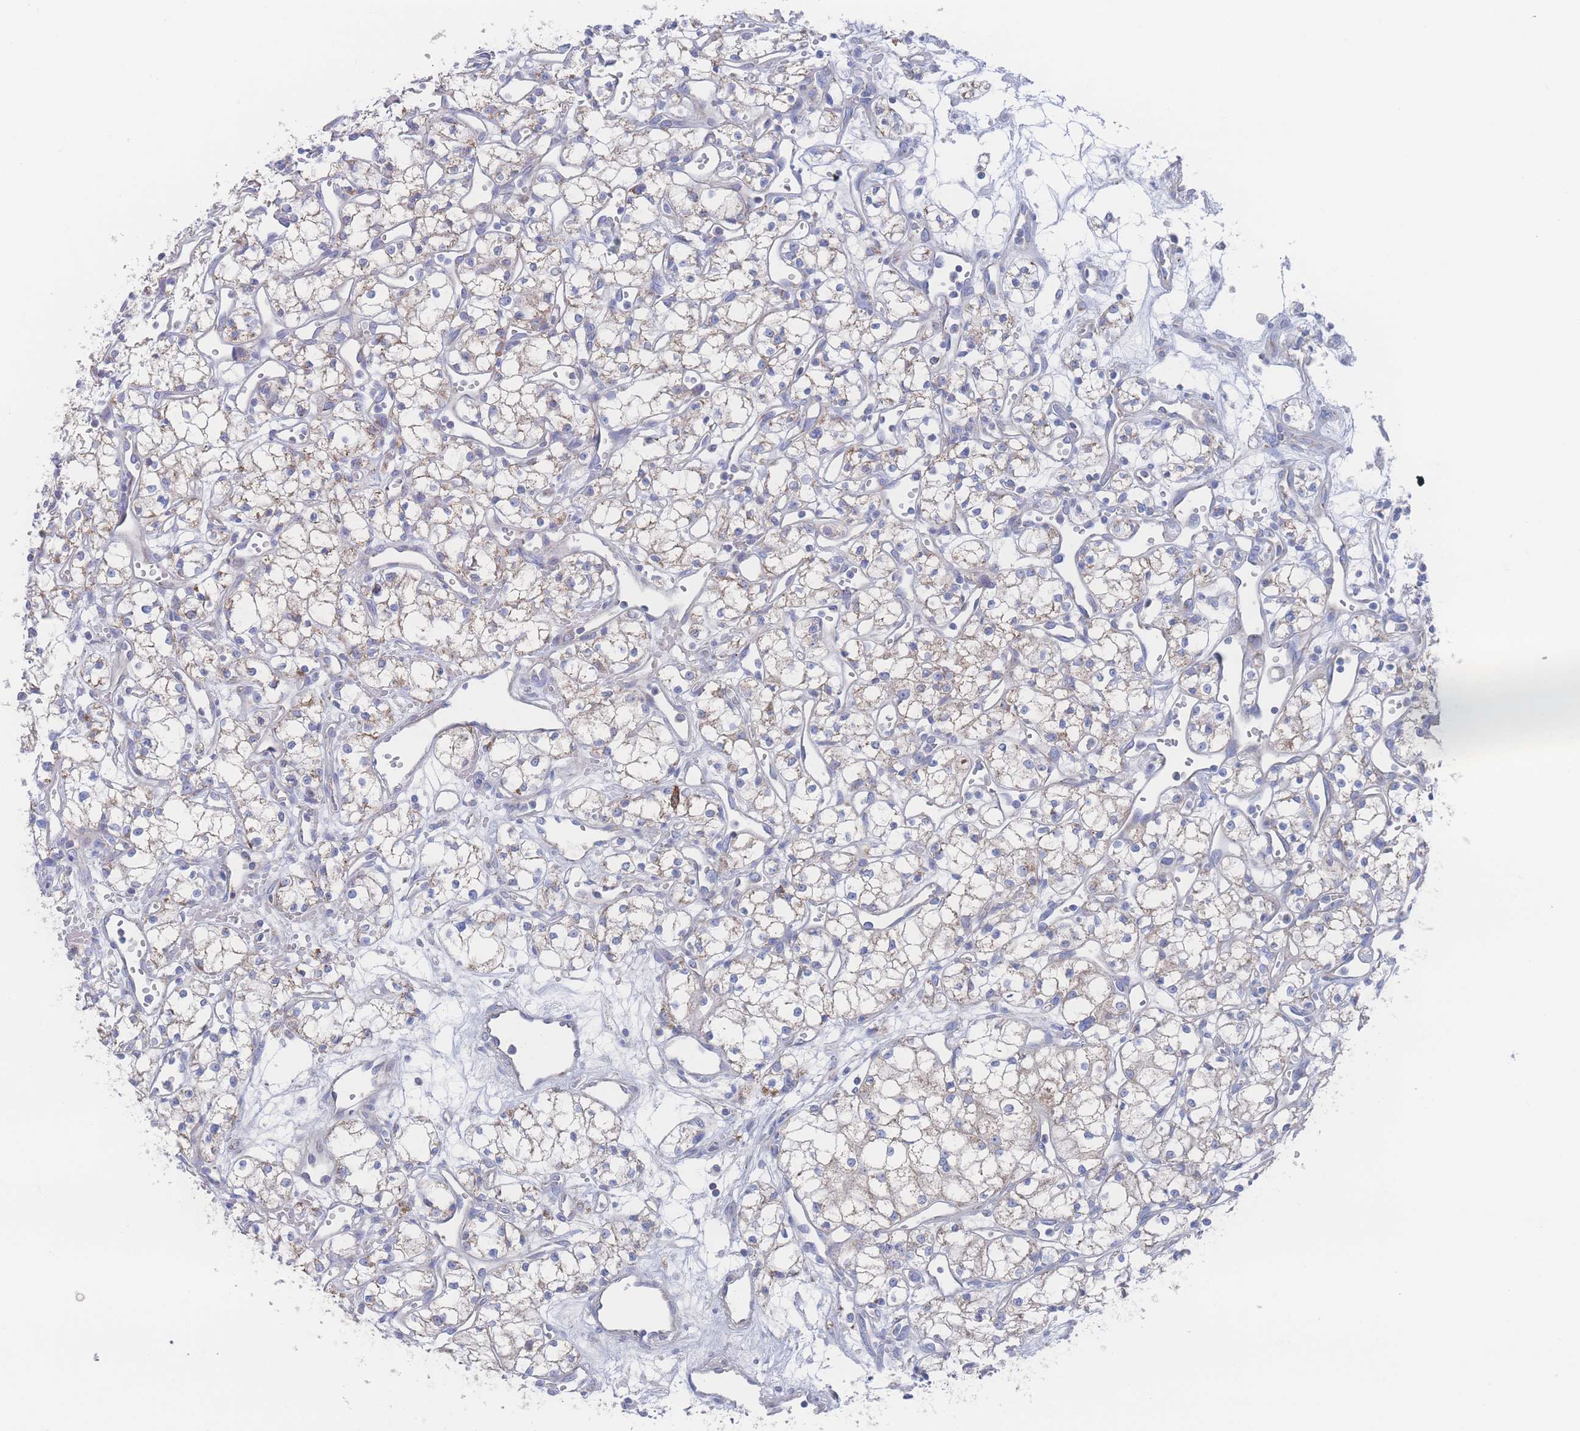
{"staining": {"intensity": "weak", "quantity": "<25%", "location": "cytoplasmic/membranous"}, "tissue": "renal cancer", "cell_type": "Tumor cells", "image_type": "cancer", "snomed": [{"axis": "morphology", "description": "Adenocarcinoma, NOS"}, {"axis": "topography", "description": "Kidney"}], "caption": "Immunohistochemistry (IHC) of human renal cancer exhibits no expression in tumor cells.", "gene": "SNPH", "patient": {"sex": "male", "age": 59}}